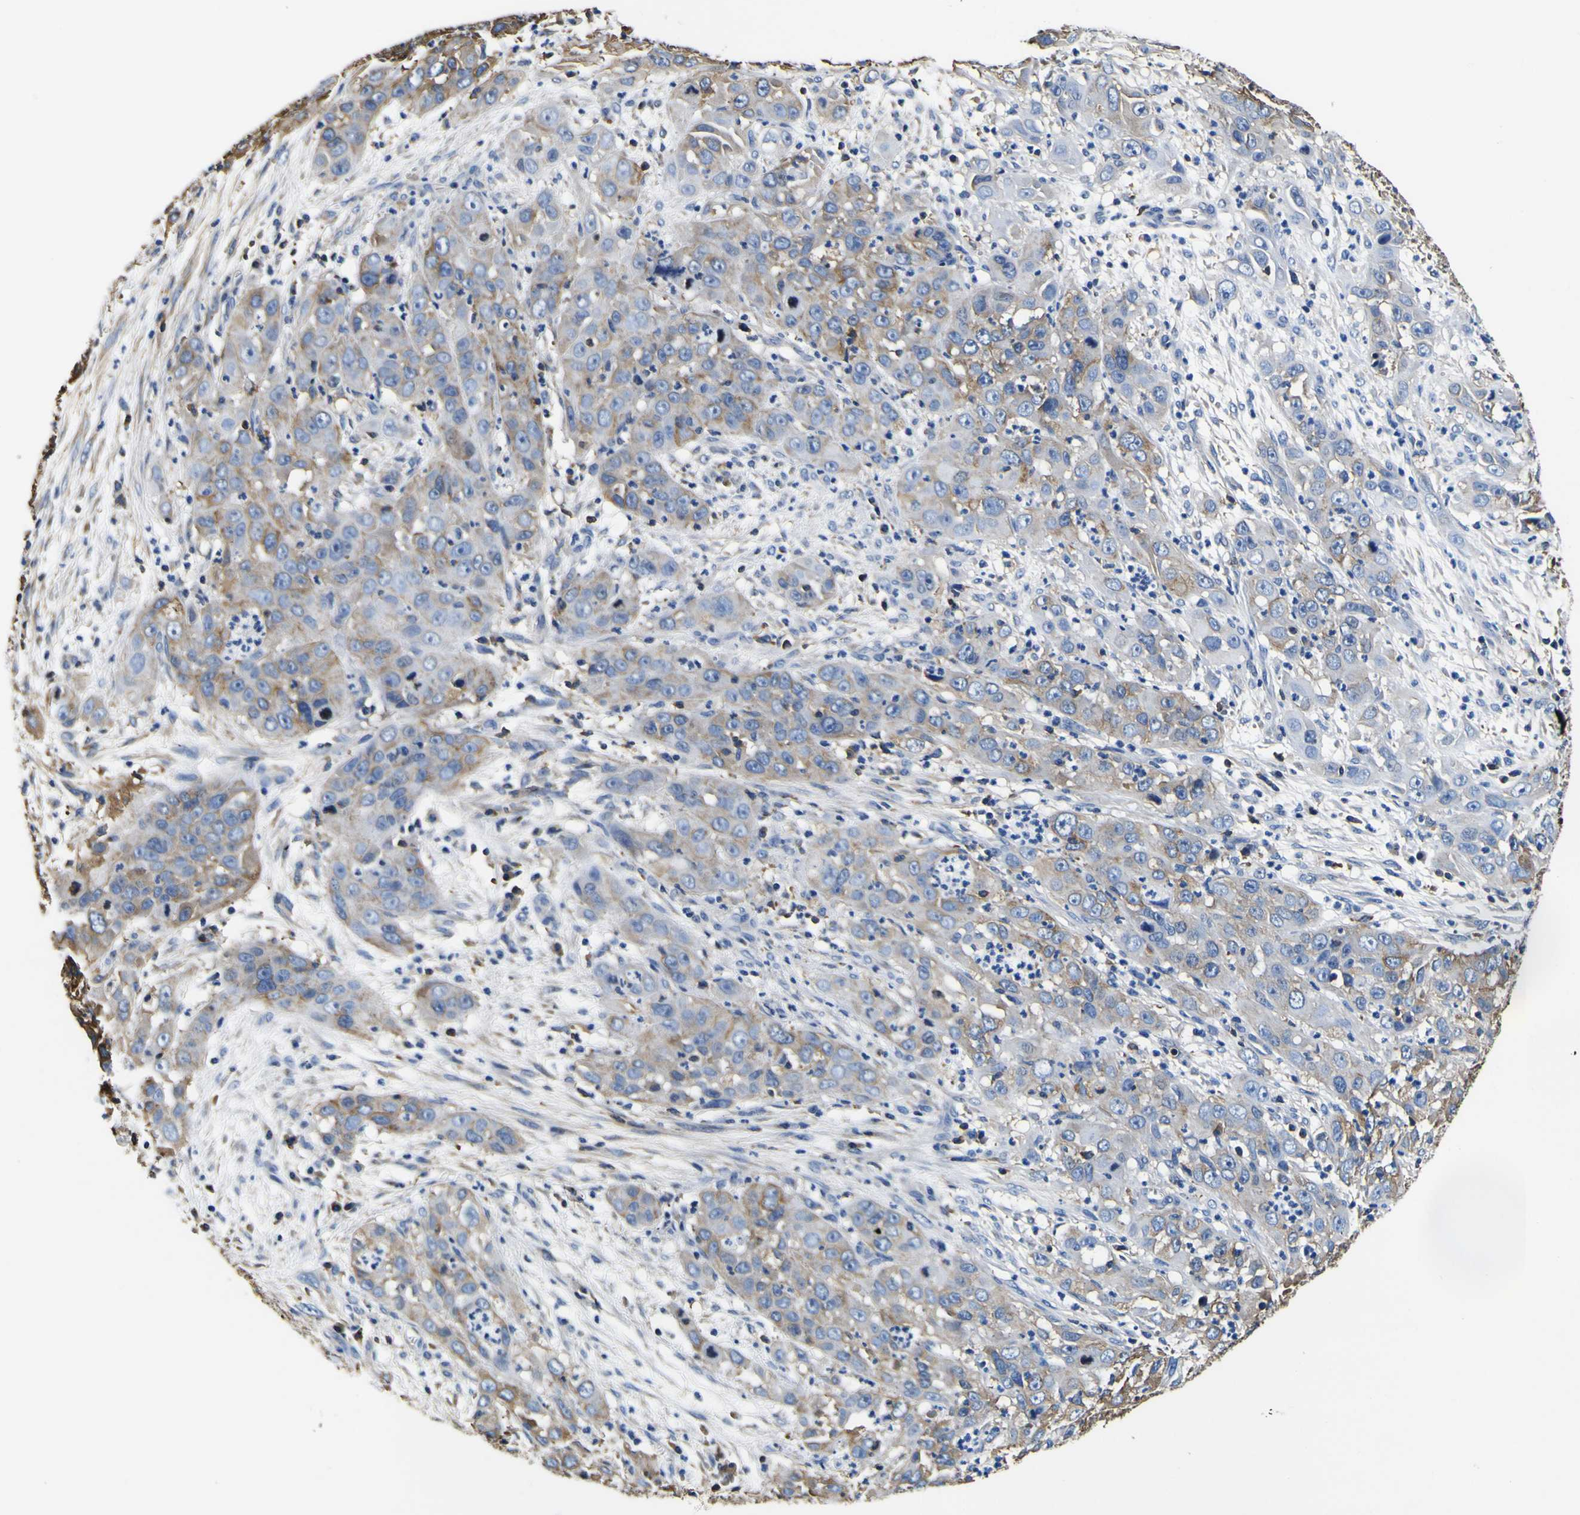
{"staining": {"intensity": "moderate", "quantity": "<25%", "location": "cytoplasmic/membranous"}, "tissue": "cervical cancer", "cell_type": "Tumor cells", "image_type": "cancer", "snomed": [{"axis": "morphology", "description": "Squamous cell carcinoma, NOS"}, {"axis": "topography", "description": "Cervix"}], "caption": "Moderate cytoplasmic/membranous protein positivity is appreciated in approximately <25% of tumor cells in cervical cancer.", "gene": "TUBA1B", "patient": {"sex": "female", "age": 32}}